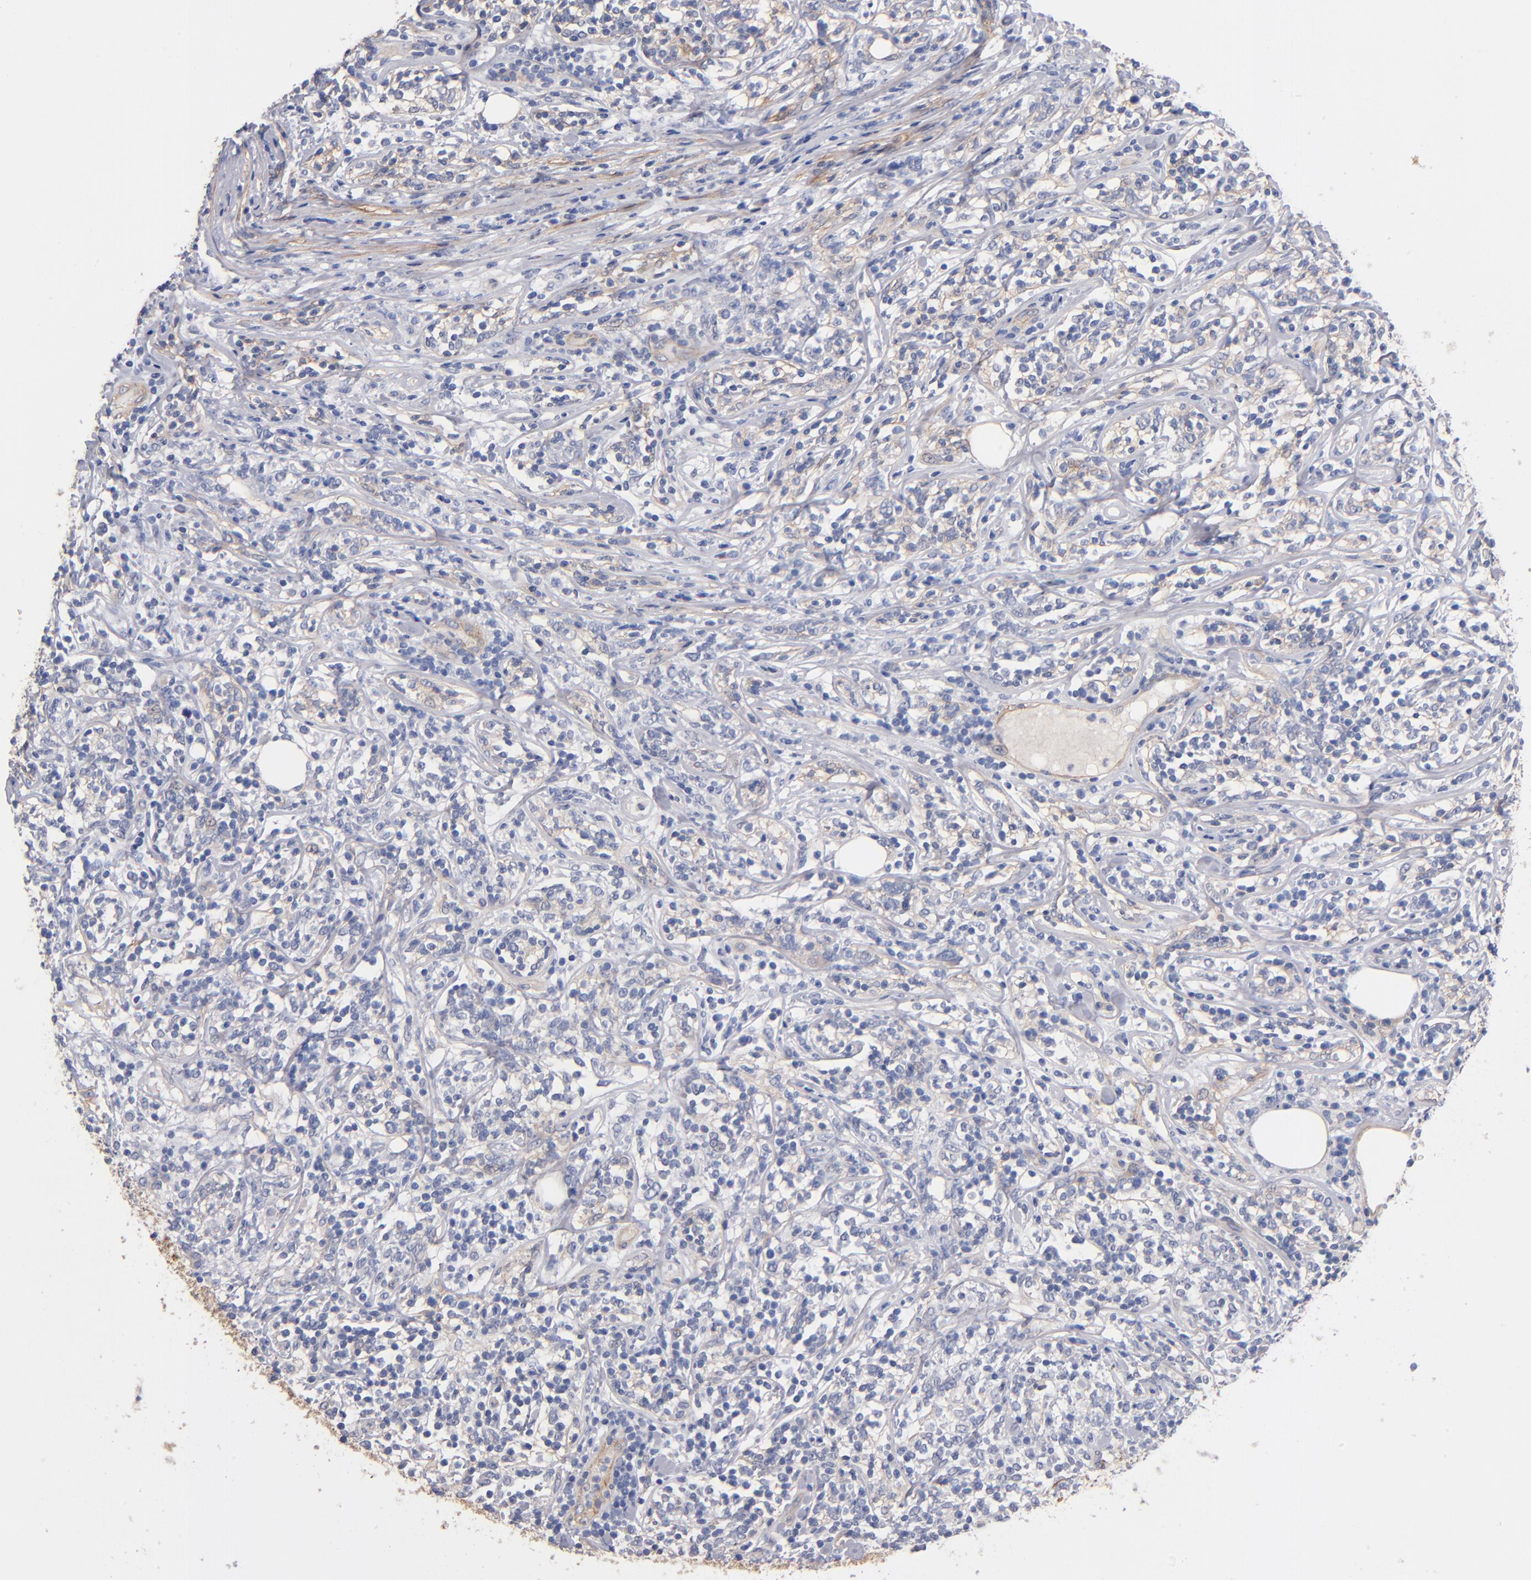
{"staining": {"intensity": "negative", "quantity": "none", "location": "none"}, "tissue": "lymphoma", "cell_type": "Tumor cells", "image_type": "cancer", "snomed": [{"axis": "morphology", "description": "Malignant lymphoma, non-Hodgkin's type, High grade"}, {"axis": "topography", "description": "Lymph node"}], "caption": "The immunohistochemistry photomicrograph has no significant staining in tumor cells of lymphoma tissue.", "gene": "PLSCR4", "patient": {"sex": "female", "age": 84}}